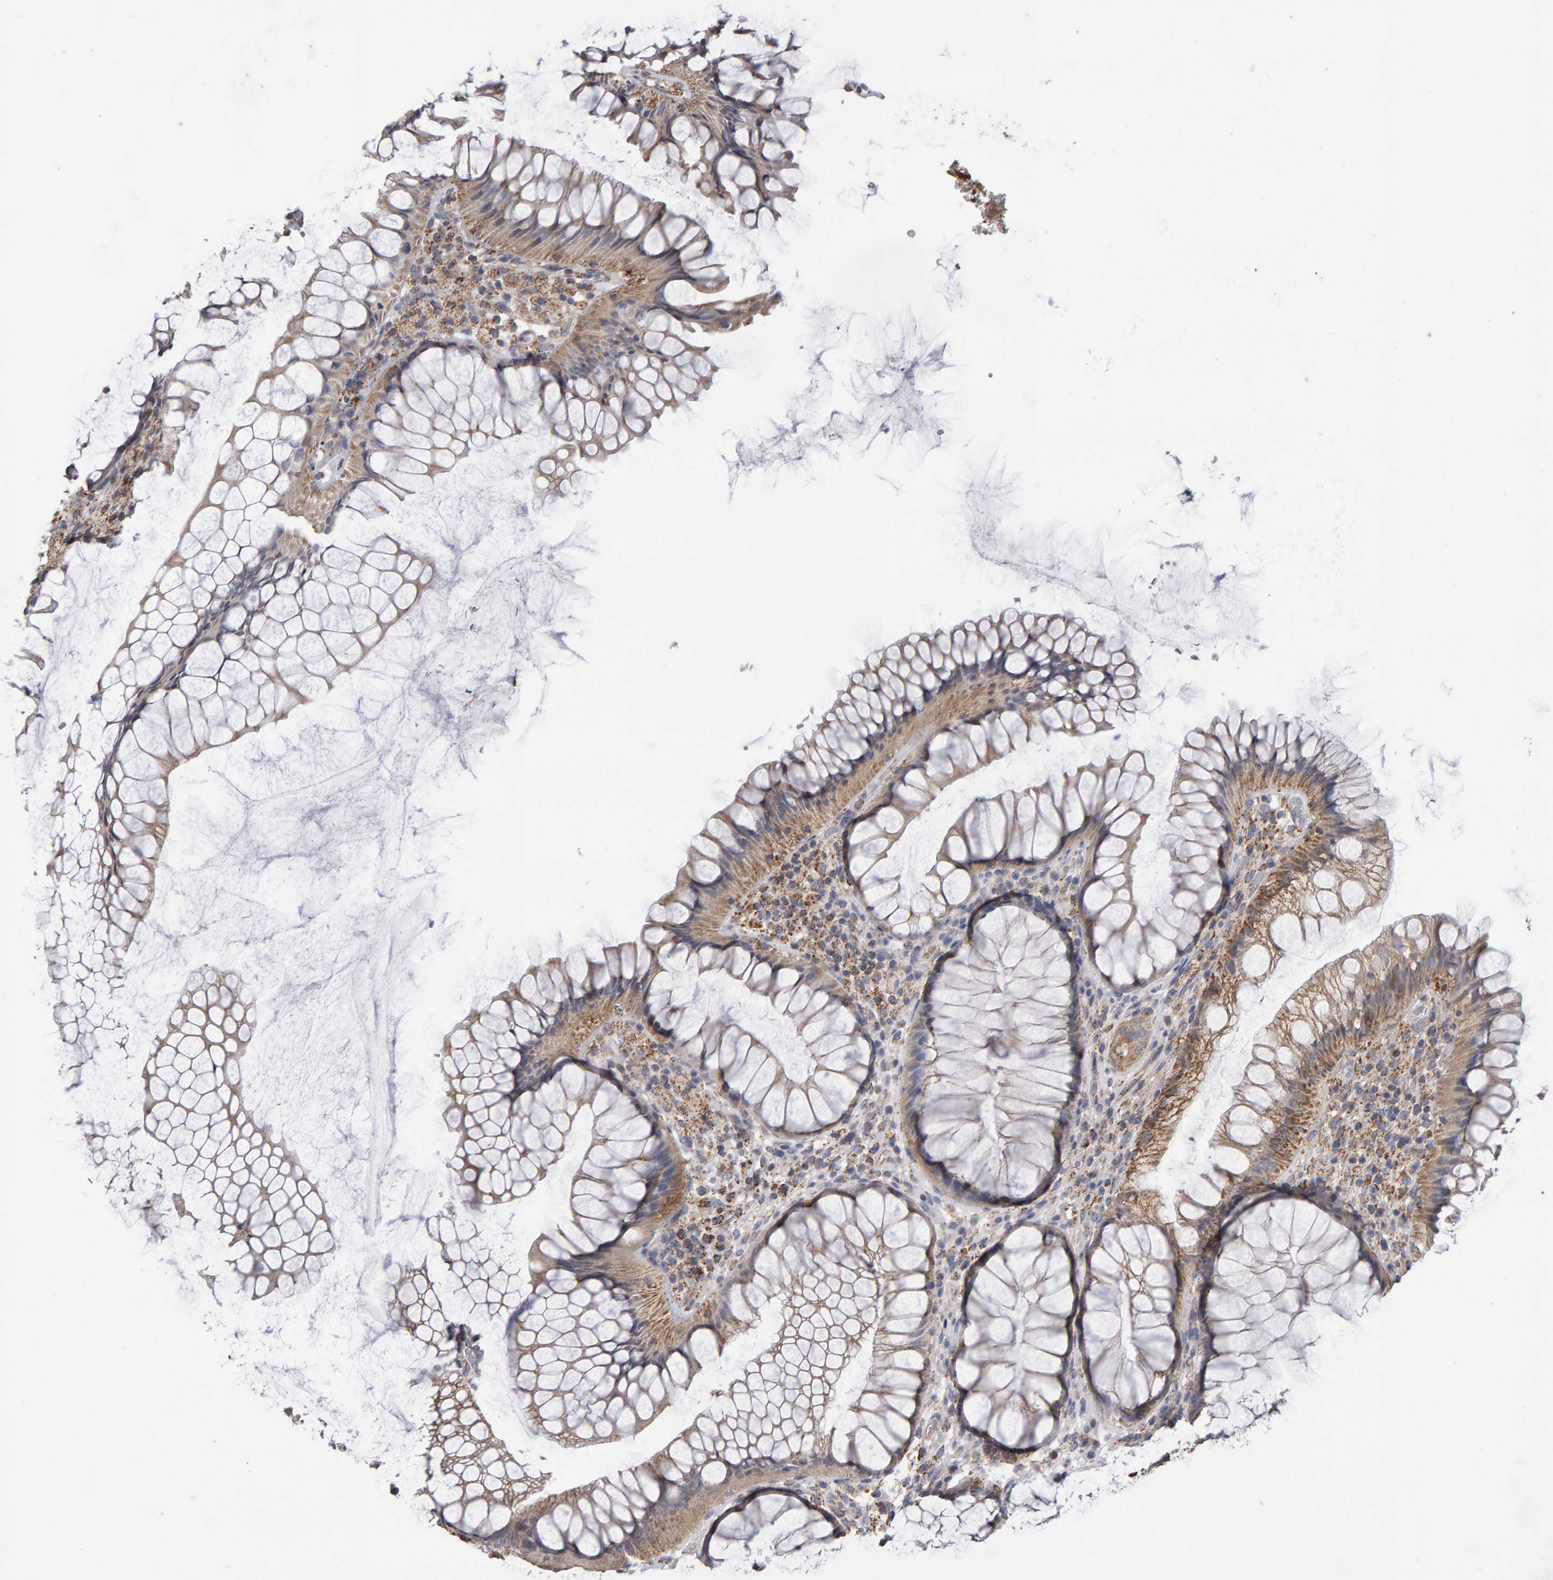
{"staining": {"intensity": "moderate", "quantity": ">75%", "location": "cytoplasmic/membranous"}, "tissue": "rectum", "cell_type": "Glandular cells", "image_type": "normal", "snomed": [{"axis": "morphology", "description": "Normal tissue, NOS"}, {"axis": "topography", "description": "Rectum"}], "caption": "Immunohistochemistry of unremarkable human rectum reveals medium levels of moderate cytoplasmic/membranous positivity in about >75% of glandular cells.", "gene": "TOM1L1", "patient": {"sex": "male", "age": 51}}